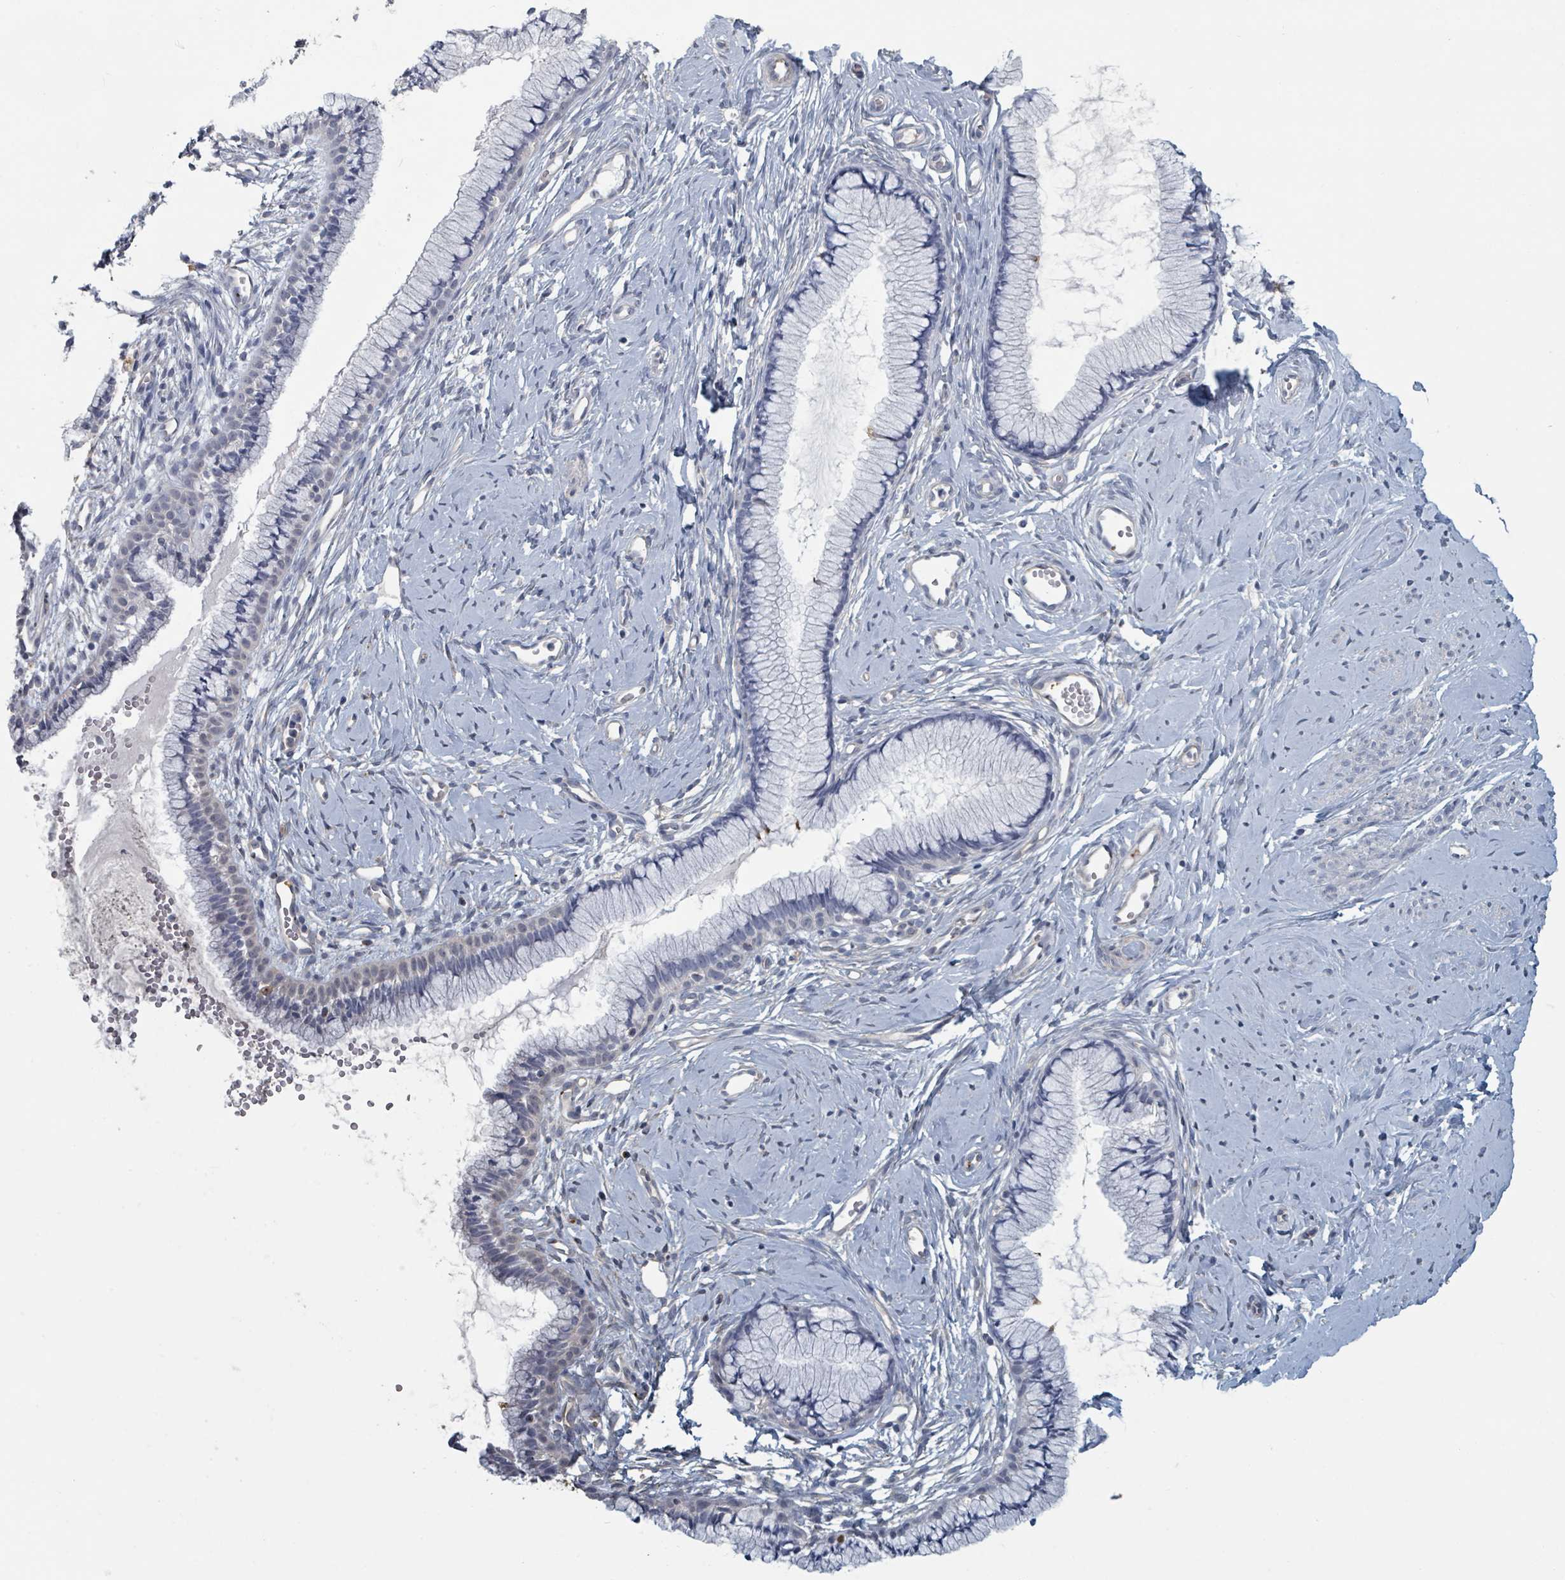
{"staining": {"intensity": "negative", "quantity": "none", "location": "none"}, "tissue": "cervix", "cell_type": "Glandular cells", "image_type": "normal", "snomed": [{"axis": "morphology", "description": "Normal tissue, NOS"}, {"axis": "topography", "description": "Cervix"}], "caption": "Human cervix stained for a protein using immunohistochemistry (IHC) shows no staining in glandular cells.", "gene": "PLAUR", "patient": {"sex": "female", "age": 40}}